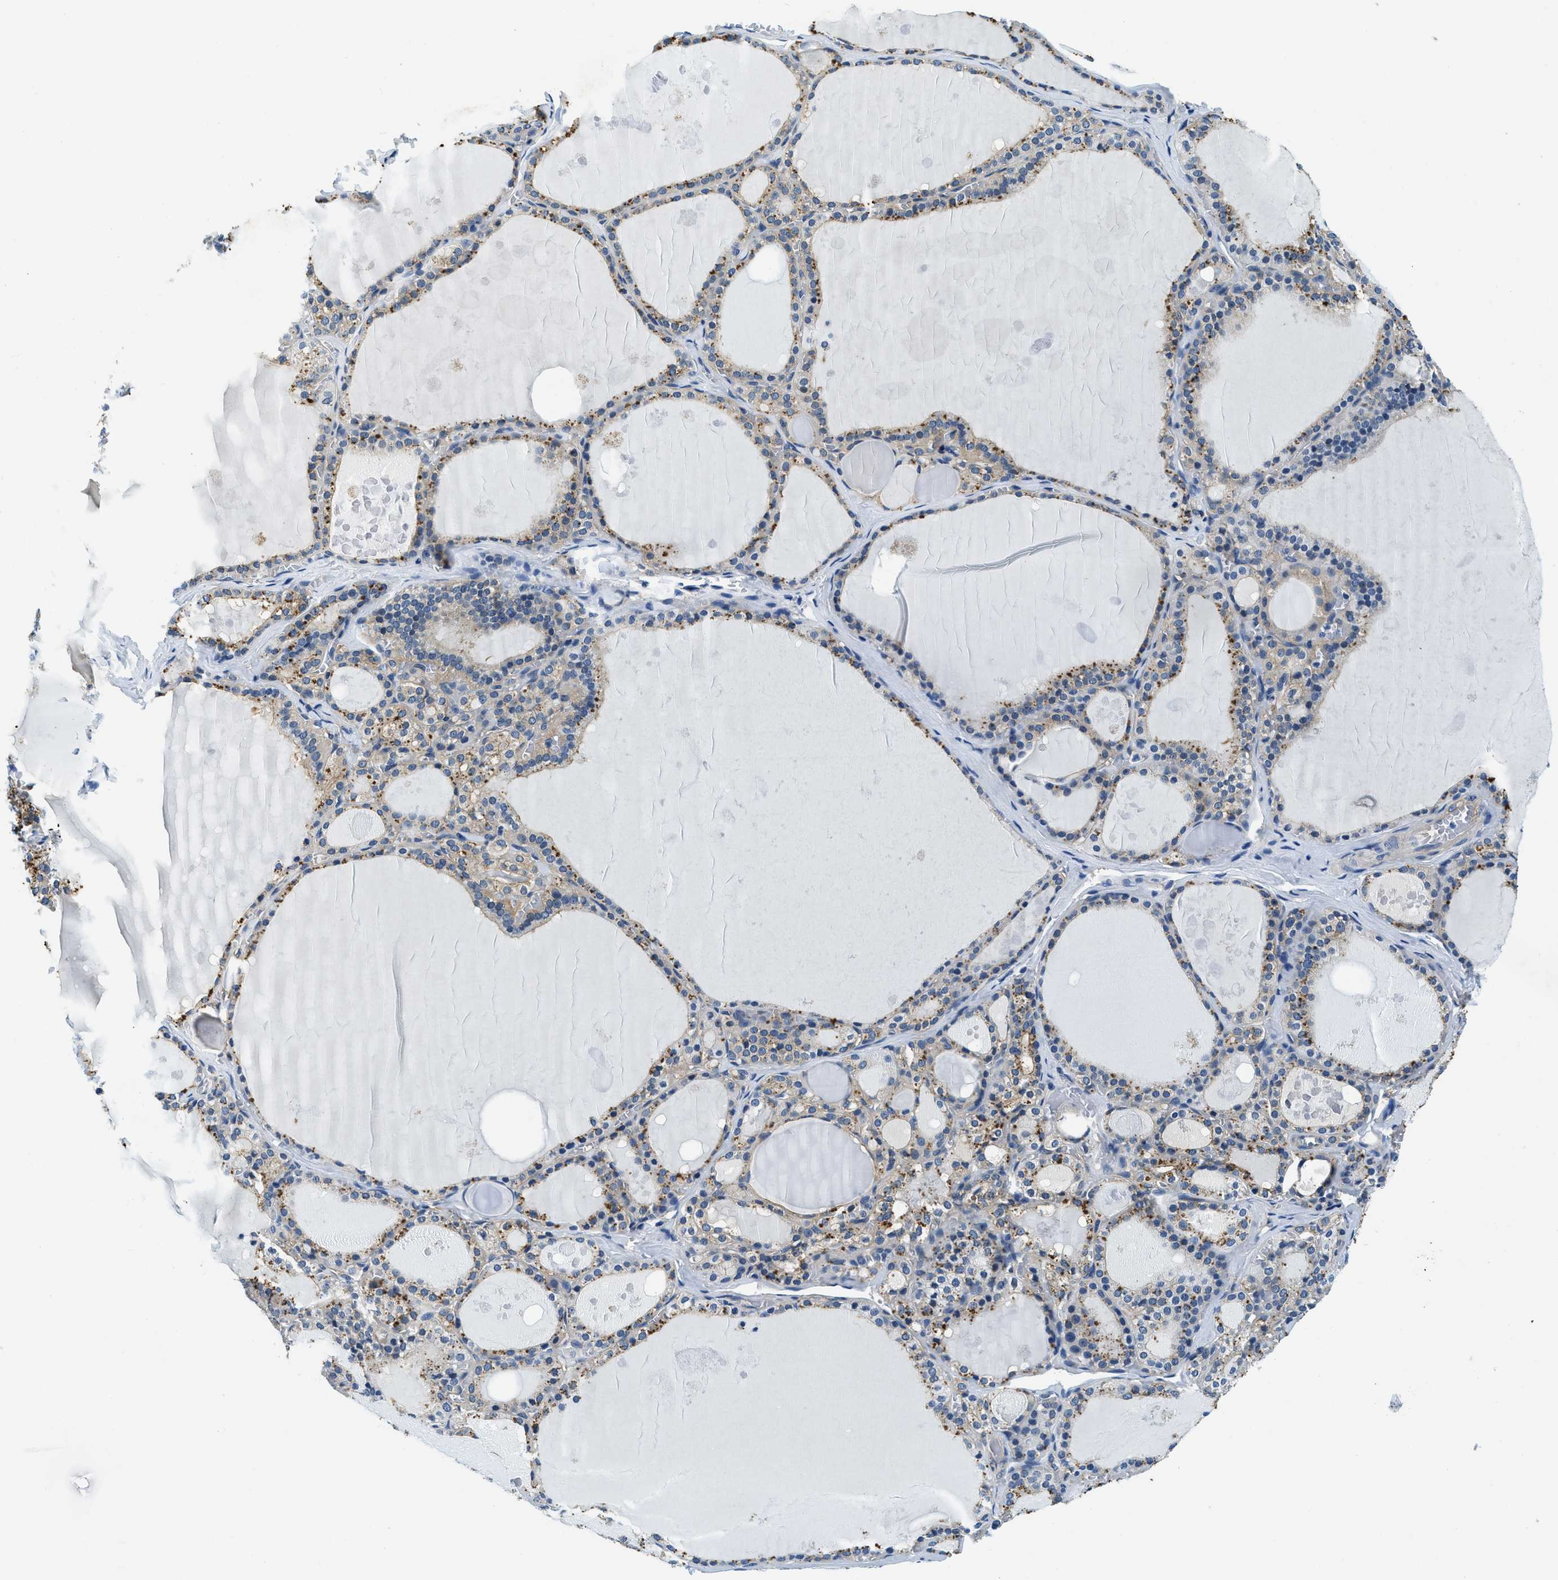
{"staining": {"intensity": "moderate", "quantity": ">75%", "location": "cytoplasmic/membranous"}, "tissue": "thyroid gland", "cell_type": "Glandular cells", "image_type": "normal", "snomed": [{"axis": "morphology", "description": "Normal tissue, NOS"}, {"axis": "topography", "description": "Thyroid gland"}], "caption": "A micrograph showing moderate cytoplasmic/membranous positivity in about >75% of glandular cells in normal thyroid gland, as visualized by brown immunohistochemical staining.", "gene": "TWF1", "patient": {"sex": "male", "age": 56}}